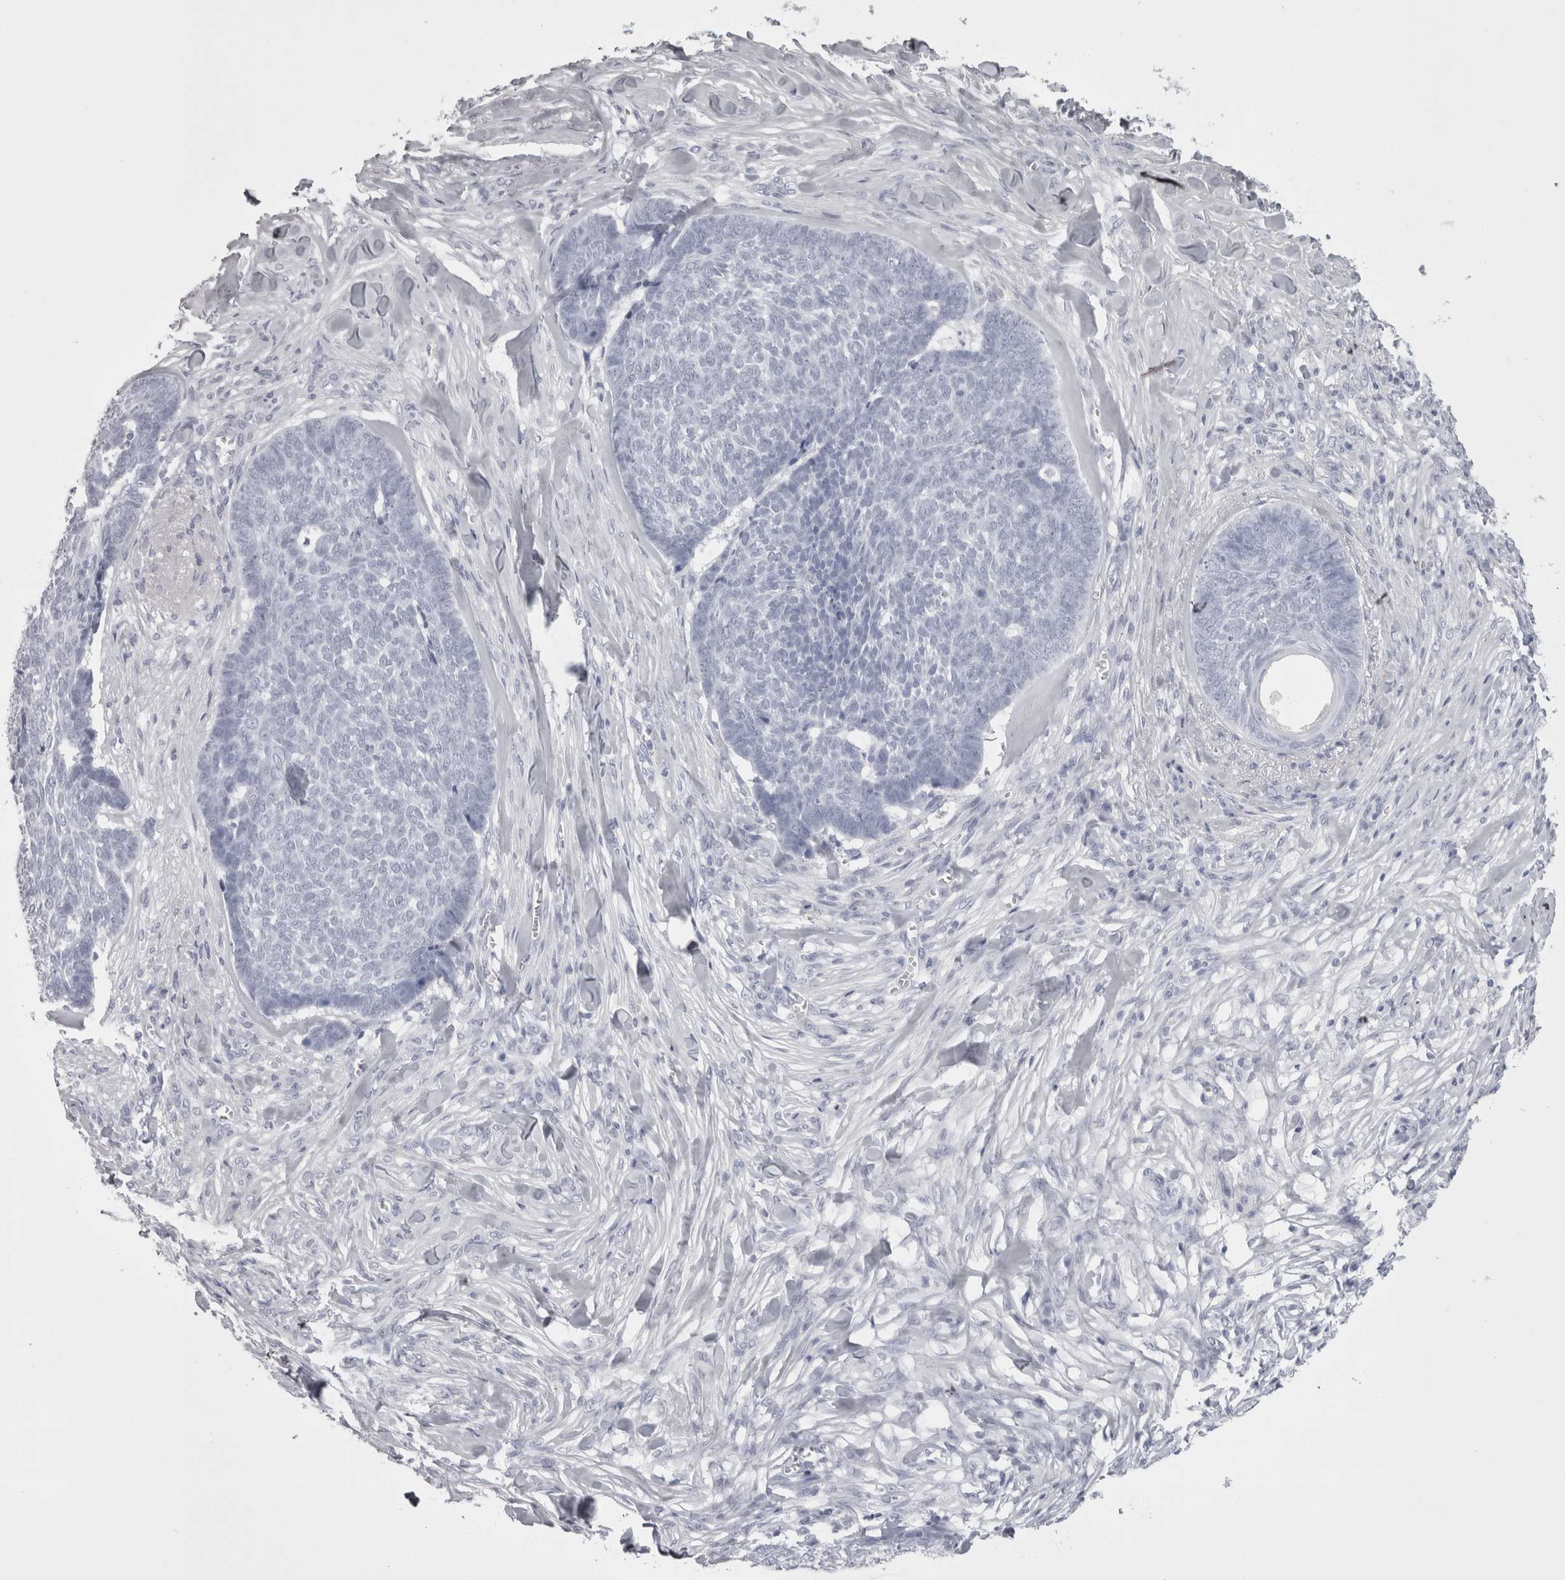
{"staining": {"intensity": "negative", "quantity": "none", "location": "none"}, "tissue": "skin cancer", "cell_type": "Tumor cells", "image_type": "cancer", "snomed": [{"axis": "morphology", "description": "Basal cell carcinoma"}, {"axis": "topography", "description": "Skin"}], "caption": "An IHC photomicrograph of skin cancer (basal cell carcinoma) is shown. There is no staining in tumor cells of skin cancer (basal cell carcinoma). The staining is performed using DAB brown chromogen with nuclei counter-stained in using hematoxylin.", "gene": "SKAP1", "patient": {"sex": "male", "age": 84}}